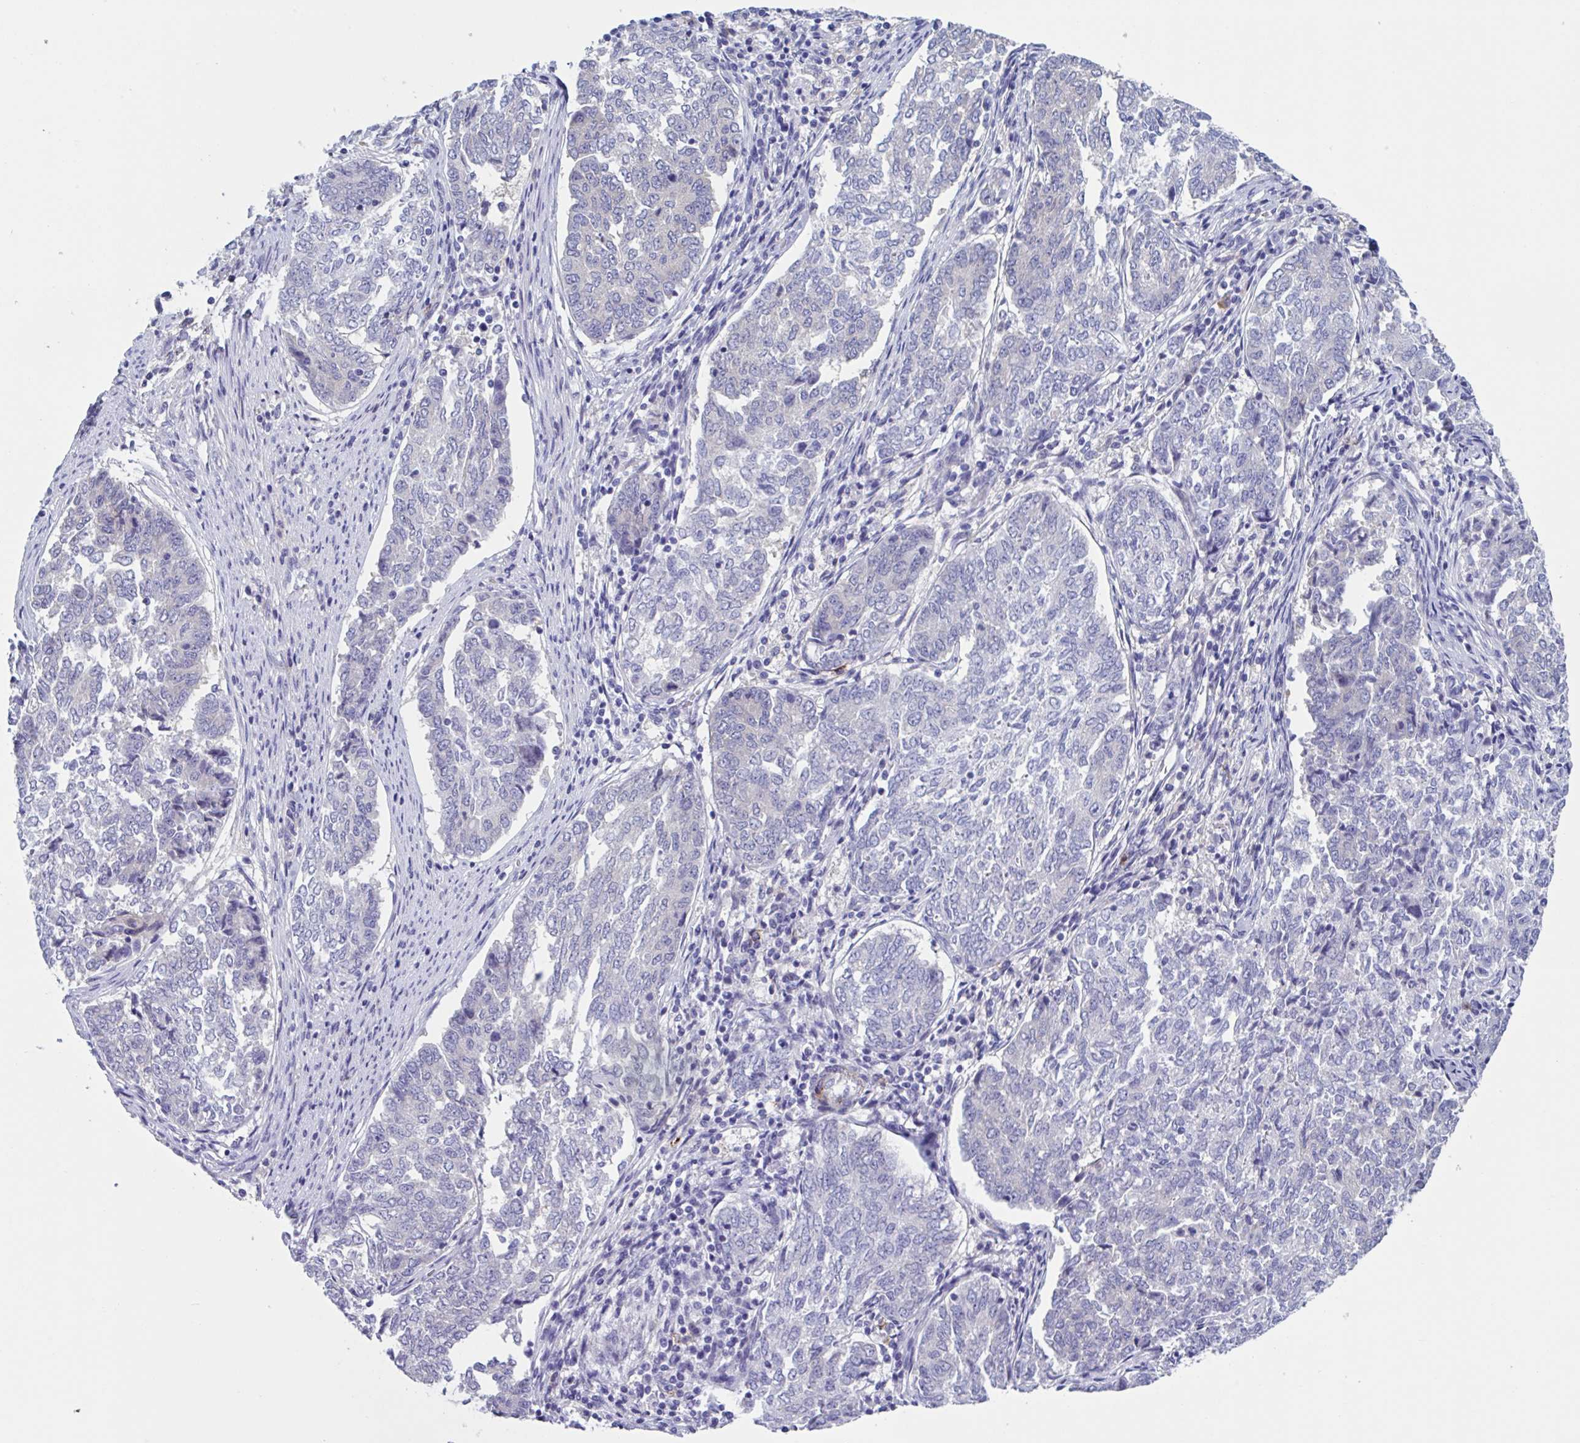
{"staining": {"intensity": "negative", "quantity": "none", "location": "none"}, "tissue": "endometrial cancer", "cell_type": "Tumor cells", "image_type": "cancer", "snomed": [{"axis": "morphology", "description": "Adenocarcinoma, NOS"}, {"axis": "topography", "description": "Endometrium"}], "caption": "DAB immunohistochemical staining of endometrial cancer demonstrates no significant staining in tumor cells.", "gene": "LPIN3", "patient": {"sex": "female", "age": 80}}